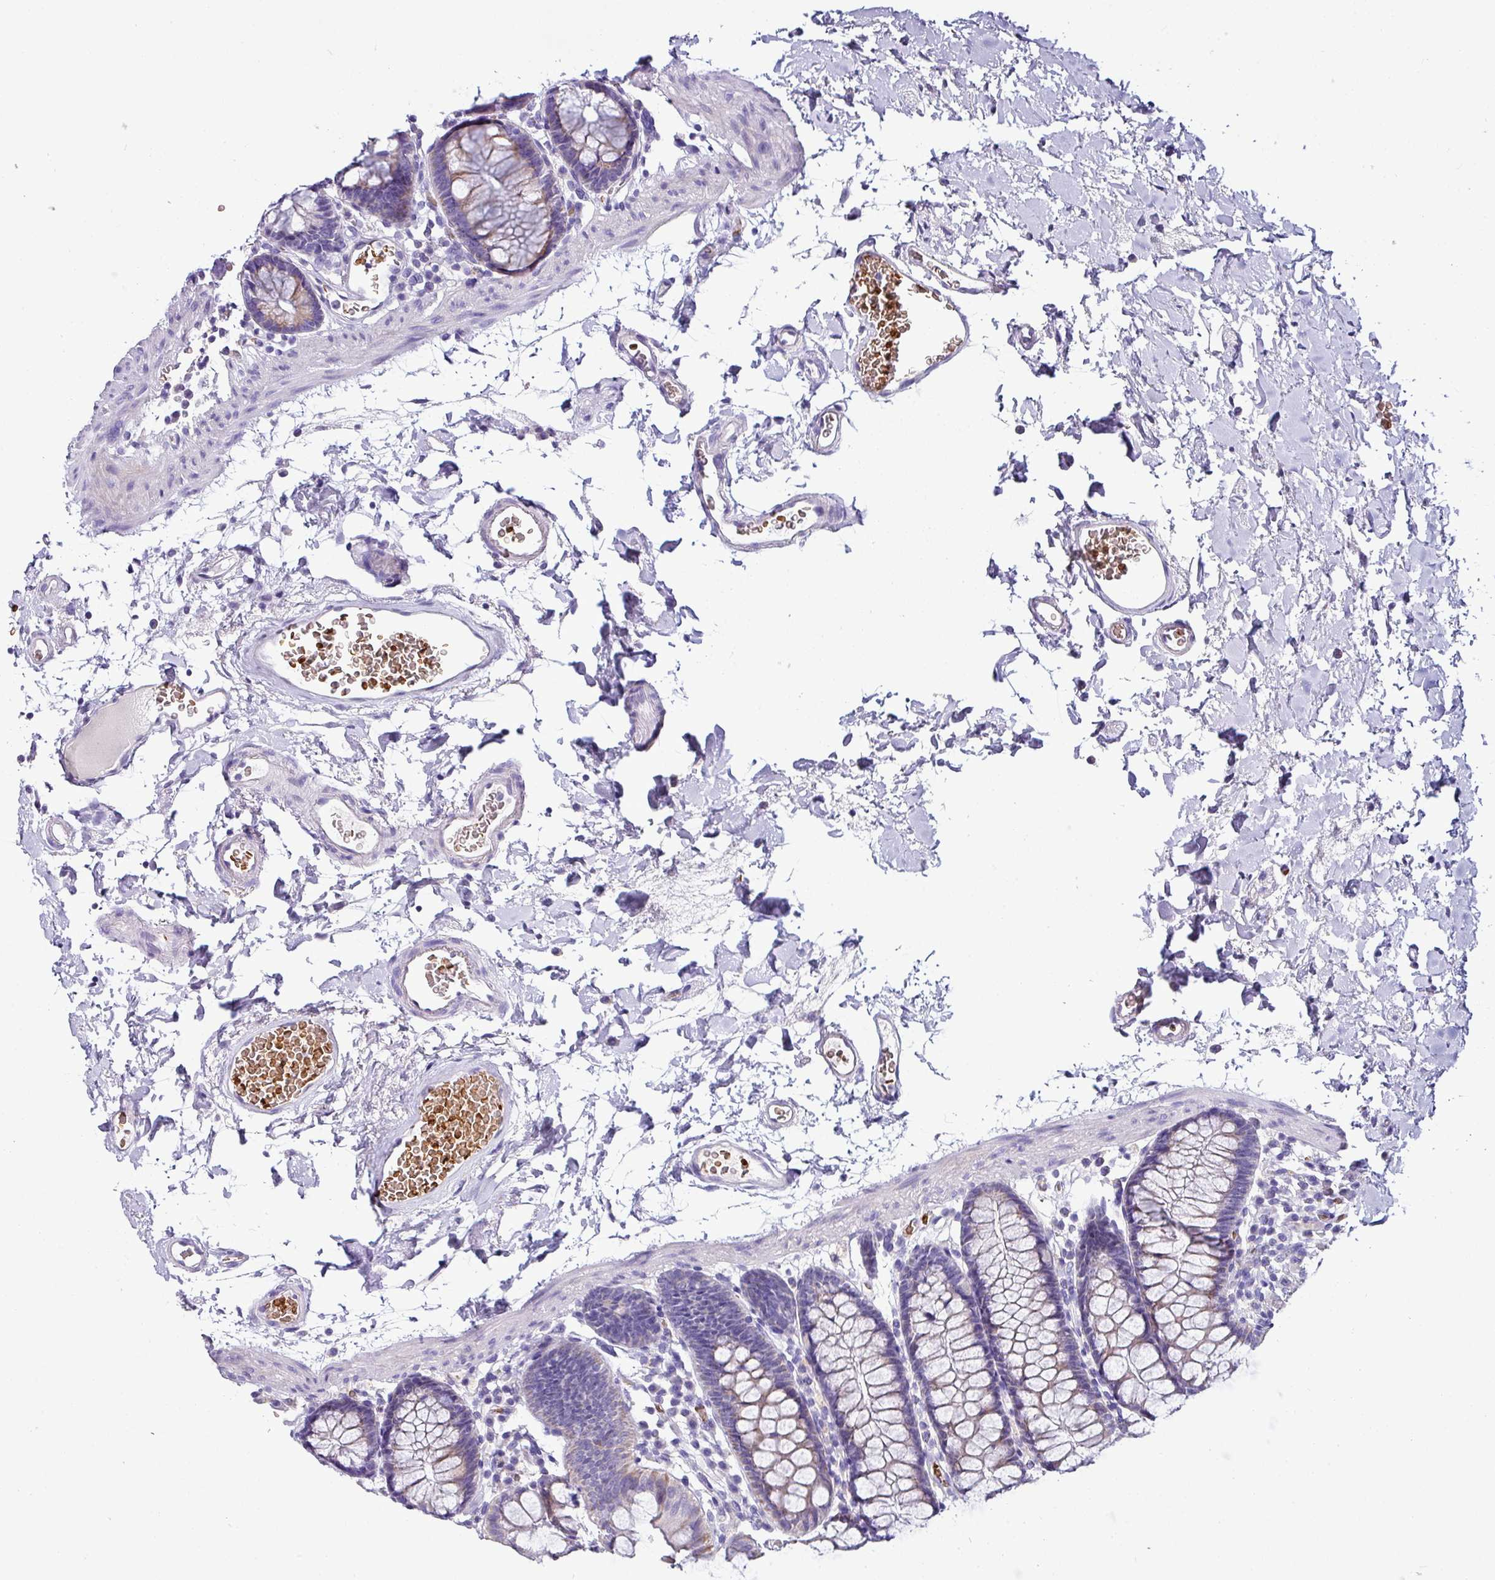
{"staining": {"intensity": "negative", "quantity": "none", "location": "none"}, "tissue": "colon", "cell_type": "Endothelial cells", "image_type": "normal", "snomed": [{"axis": "morphology", "description": "Normal tissue, NOS"}, {"axis": "topography", "description": "Colon"}], "caption": "The histopathology image demonstrates no staining of endothelial cells in normal colon. The staining was performed using DAB to visualize the protein expression in brown, while the nuclei were stained in blue with hematoxylin (Magnification: 20x).", "gene": "NAPSA", "patient": {"sex": "male", "age": 75}}